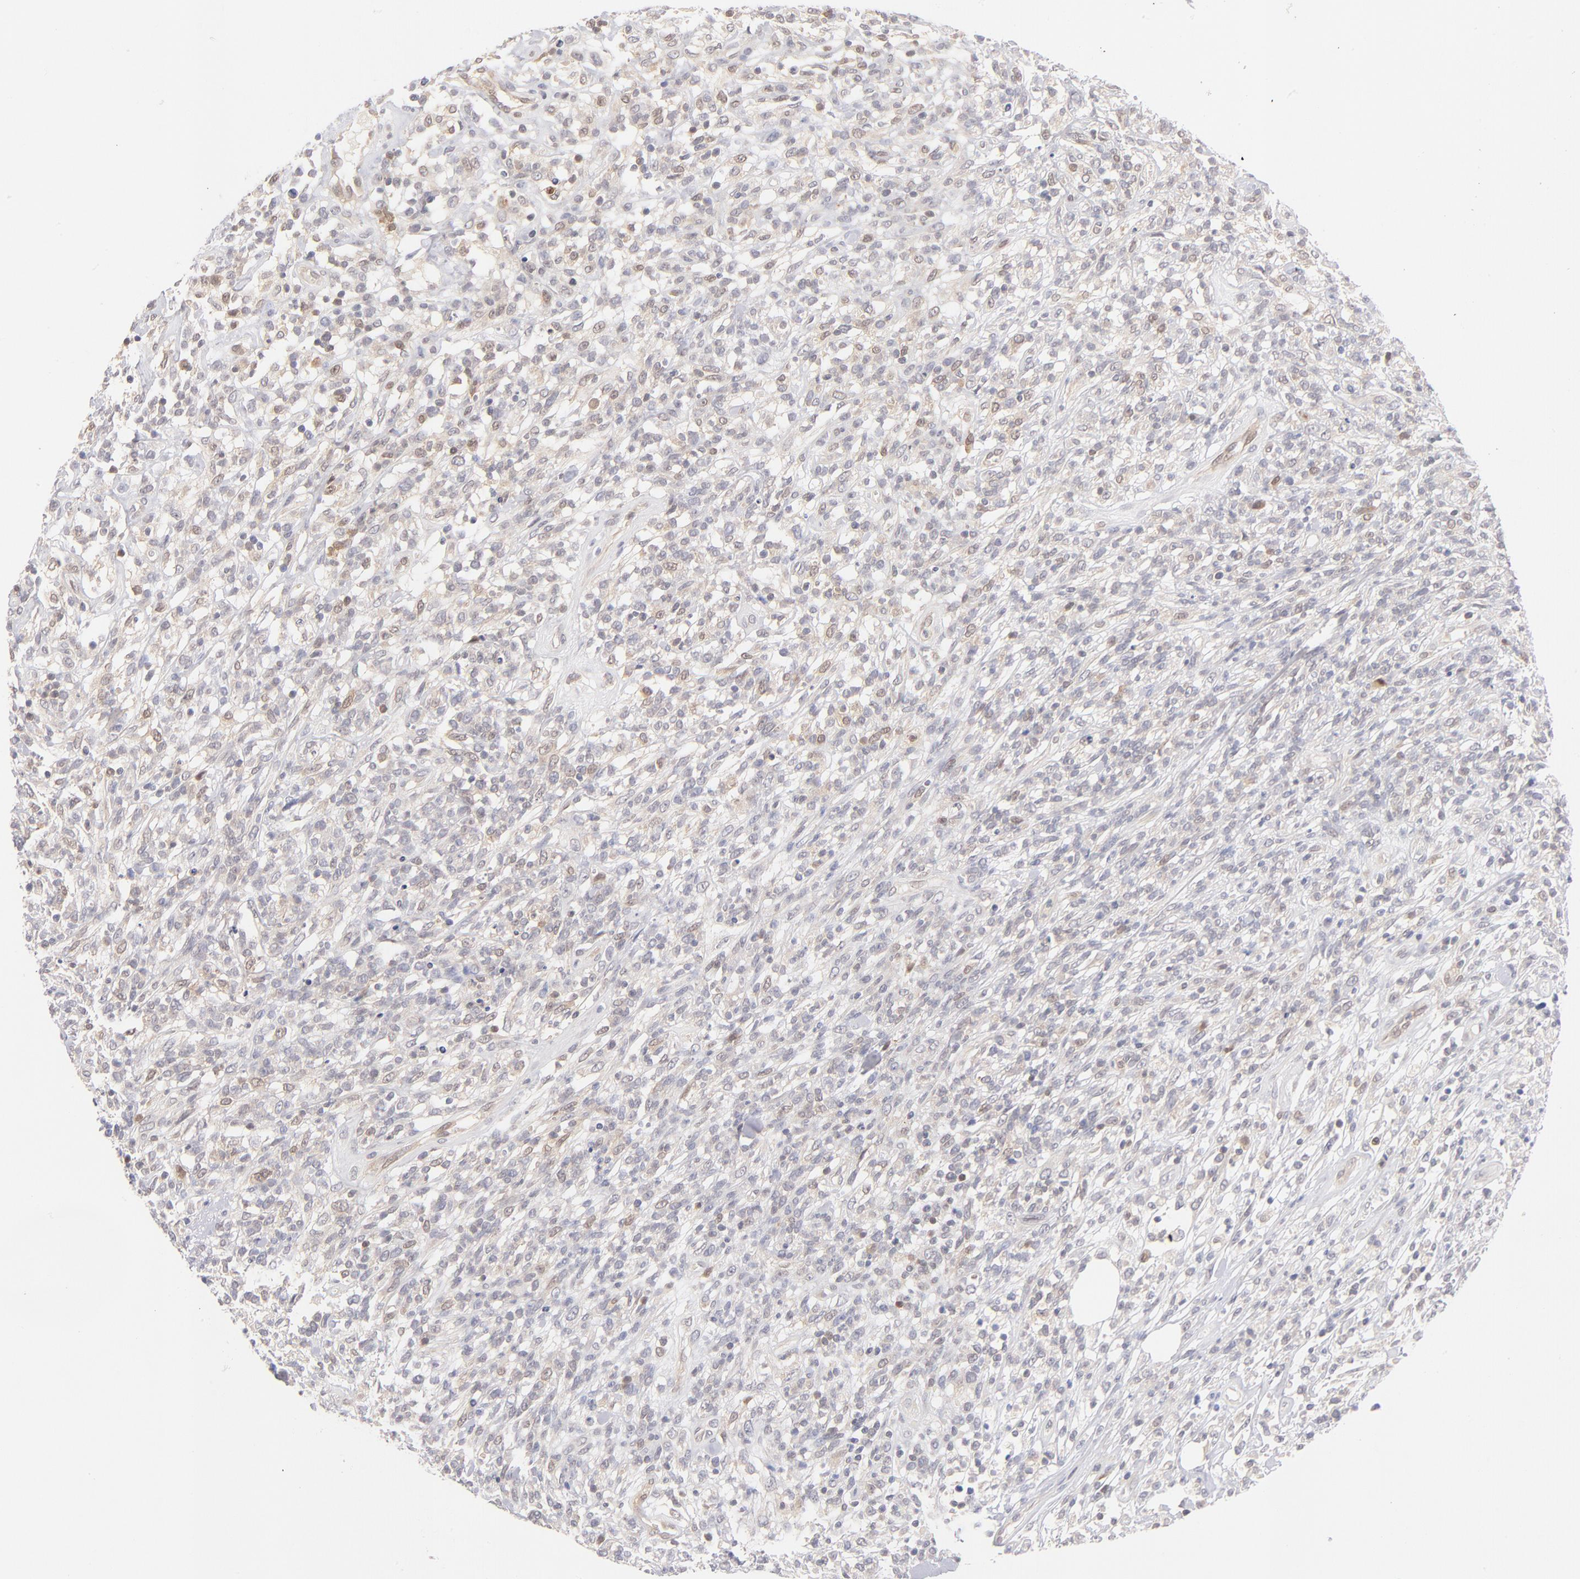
{"staining": {"intensity": "weak", "quantity": "25%-75%", "location": "cytoplasmic/membranous"}, "tissue": "lymphoma", "cell_type": "Tumor cells", "image_type": "cancer", "snomed": [{"axis": "morphology", "description": "Malignant lymphoma, non-Hodgkin's type, High grade"}, {"axis": "topography", "description": "Lymph node"}], "caption": "The image demonstrates immunohistochemical staining of malignant lymphoma, non-Hodgkin's type (high-grade). There is weak cytoplasmic/membranous expression is present in approximately 25%-75% of tumor cells. Using DAB (3,3'-diaminobenzidine) (brown) and hematoxylin (blue) stains, captured at high magnification using brightfield microscopy.", "gene": "CASP6", "patient": {"sex": "female", "age": 73}}